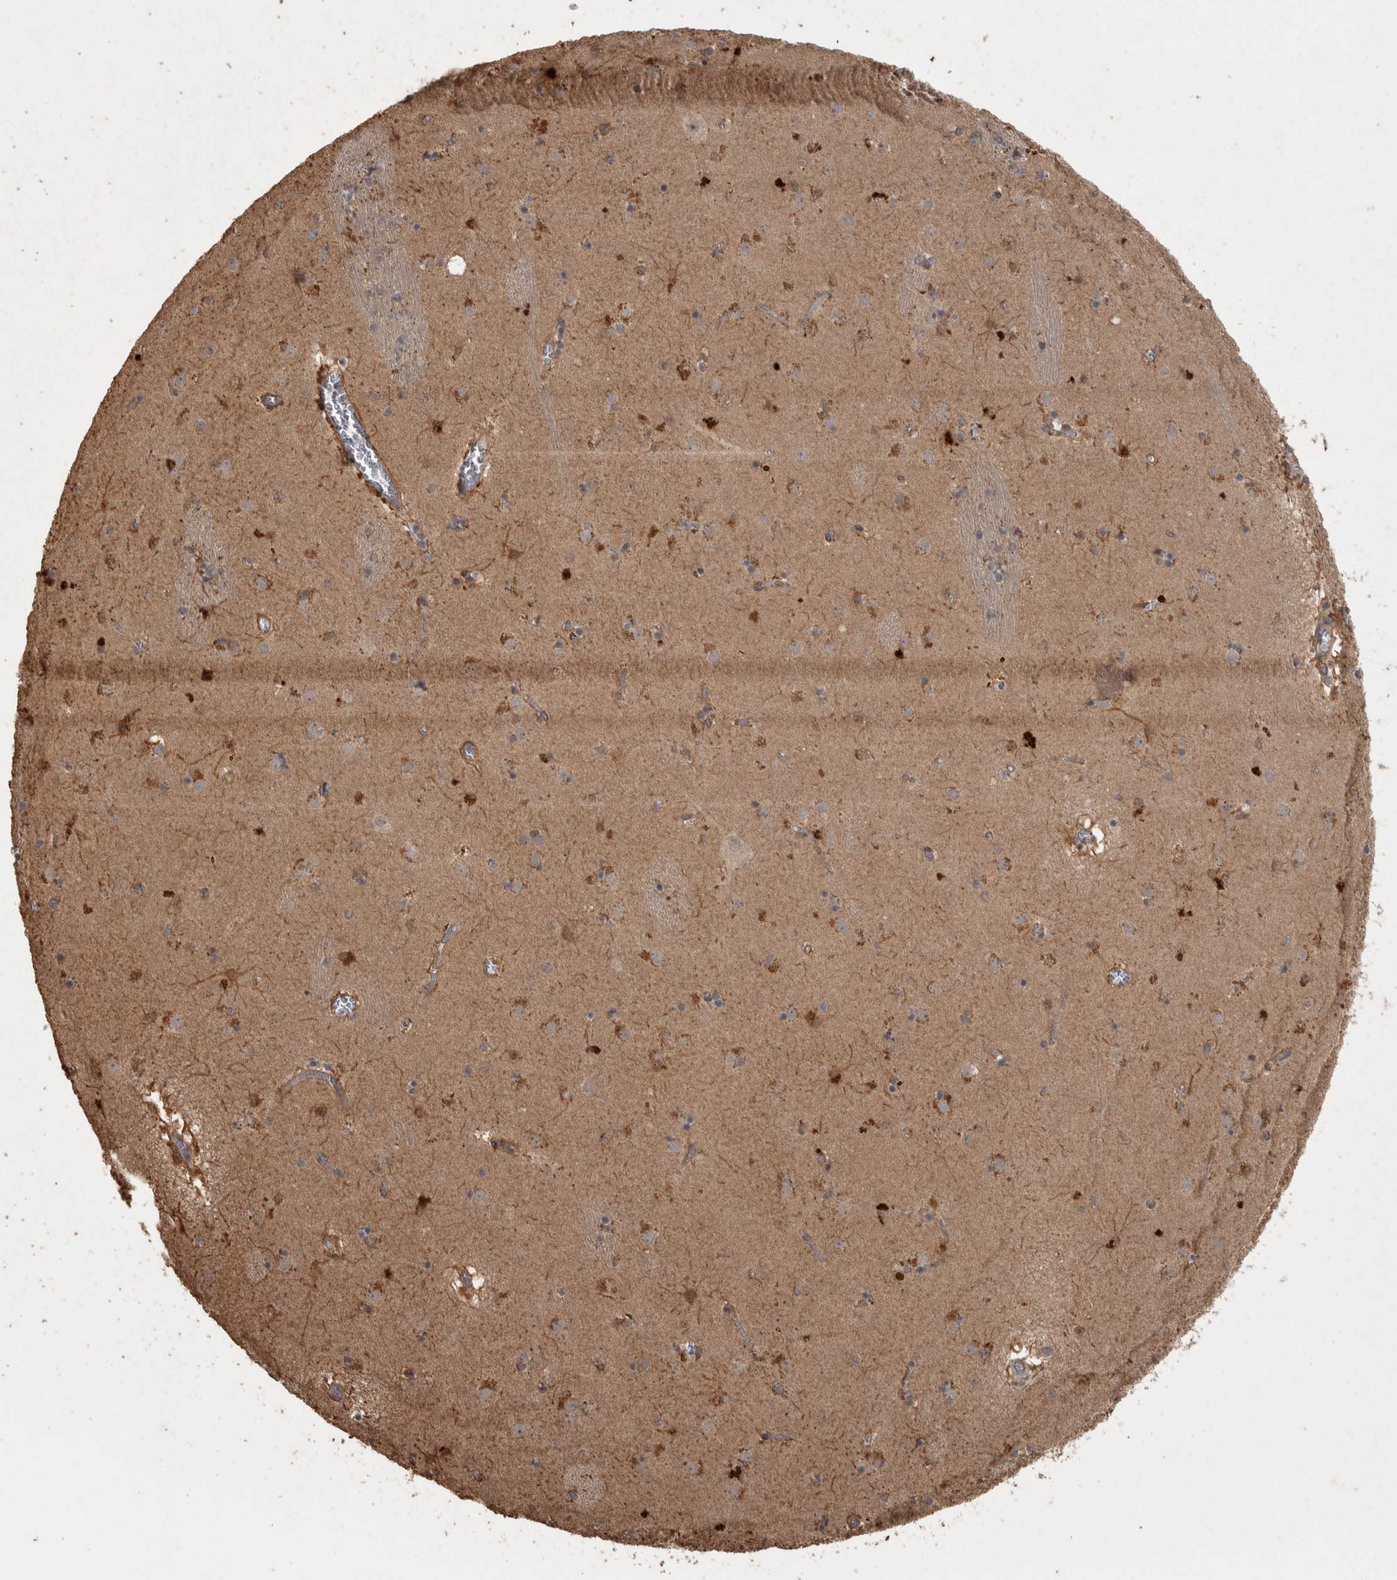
{"staining": {"intensity": "moderate", "quantity": ">75%", "location": "cytoplasmic/membranous"}, "tissue": "caudate", "cell_type": "Glial cells", "image_type": "normal", "snomed": [{"axis": "morphology", "description": "Normal tissue, NOS"}, {"axis": "topography", "description": "Lateral ventricle wall"}], "caption": "Caudate stained with a brown dye exhibits moderate cytoplasmic/membranous positive expression in about >75% of glial cells.", "gene": "ACO1", "patient": {"sex": "male", "age": 70}}